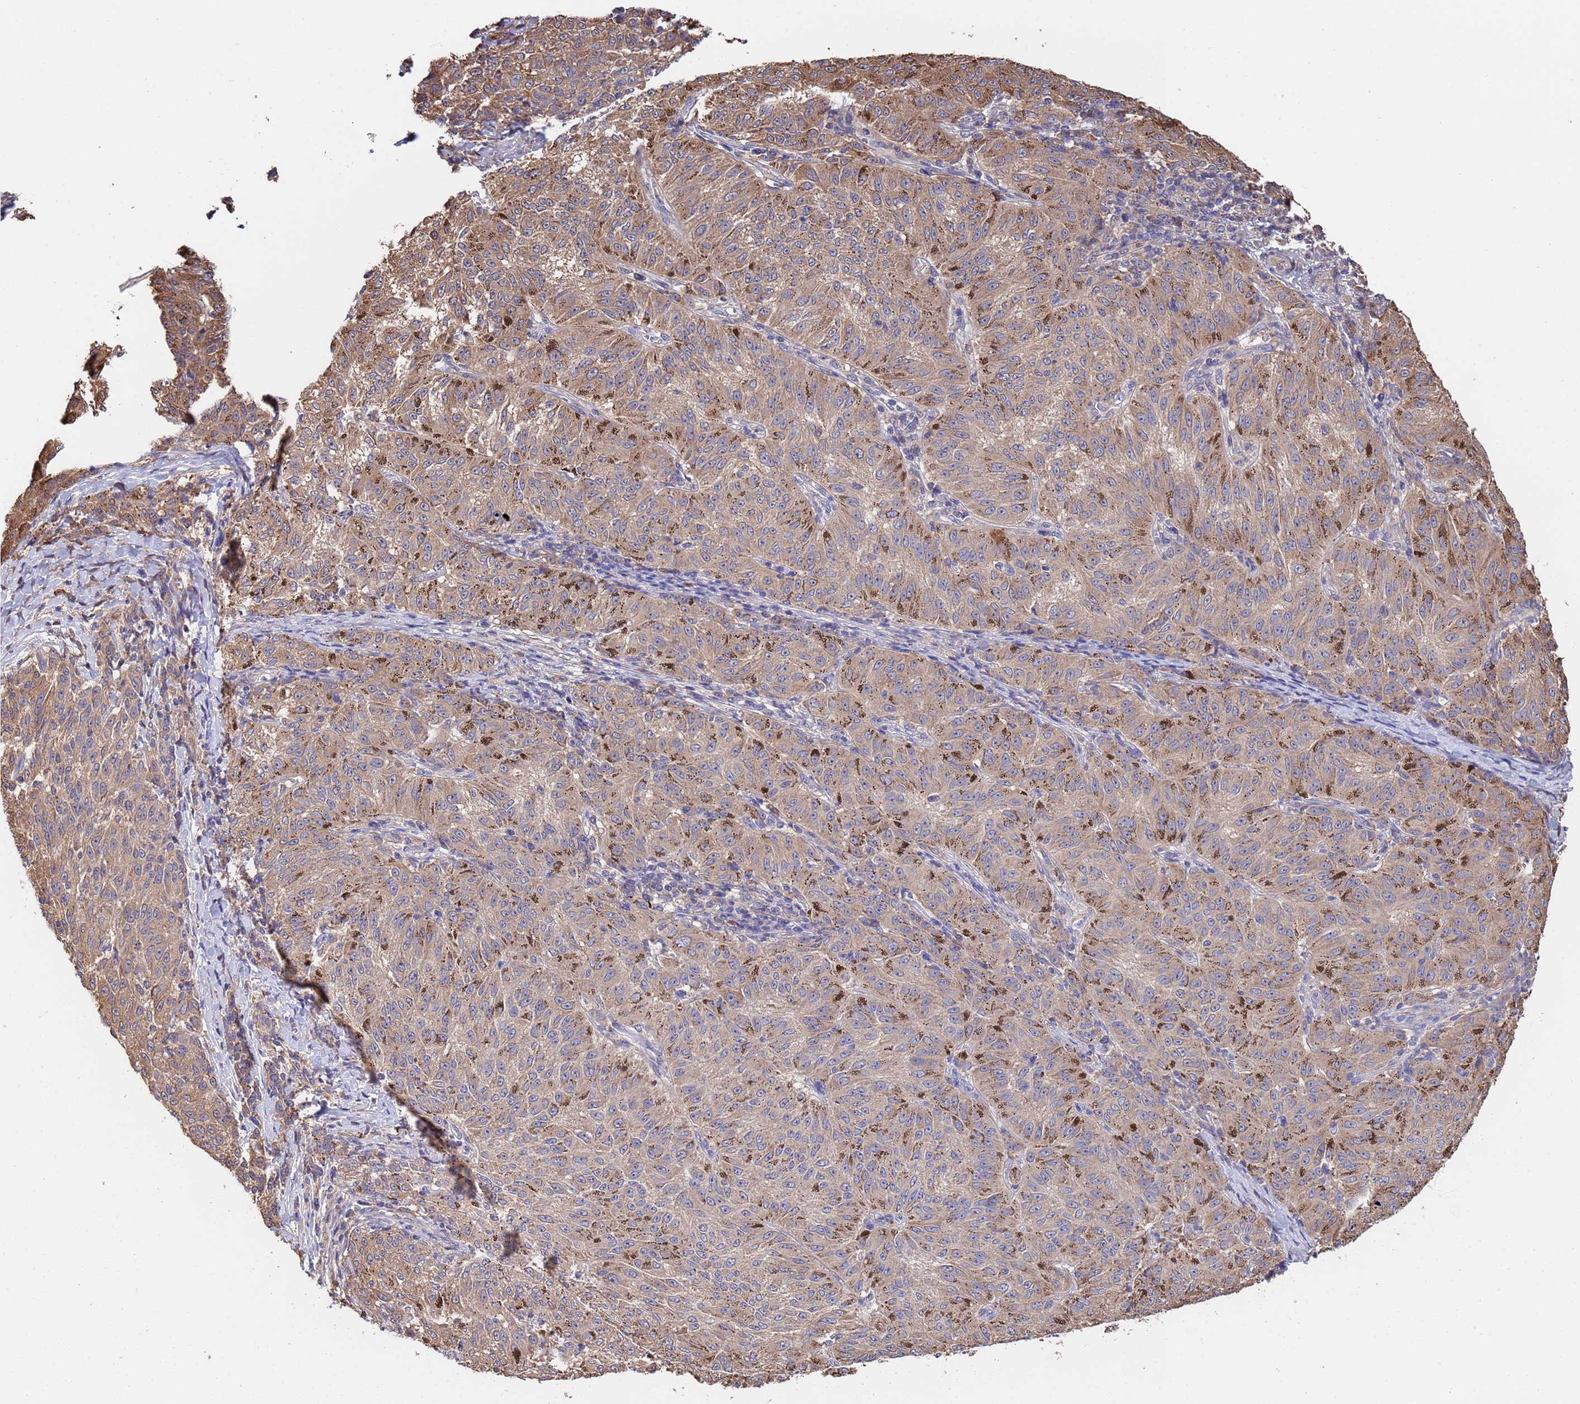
{"staining": {"intensity": "weak", "quantity": ">75%", "location": "cytoplasmic/membranous"}, "tissue": "melanoma", "cell_type": "Tumor cells", "image_type": "cancer", "snomed": [{"axis": "morphology", "description": "Malignant melanoma, NOS"}, {"axis": "topography", "description": "Skin"}], "caption": "This is a micrograph of immunohistochemistry staining of malignant melanoma, which shows weak expression in the cytoplasmic/membranous of tumor cells.", "gene": "FAM25A", "patient": {"sex": "female", "age": 72}}